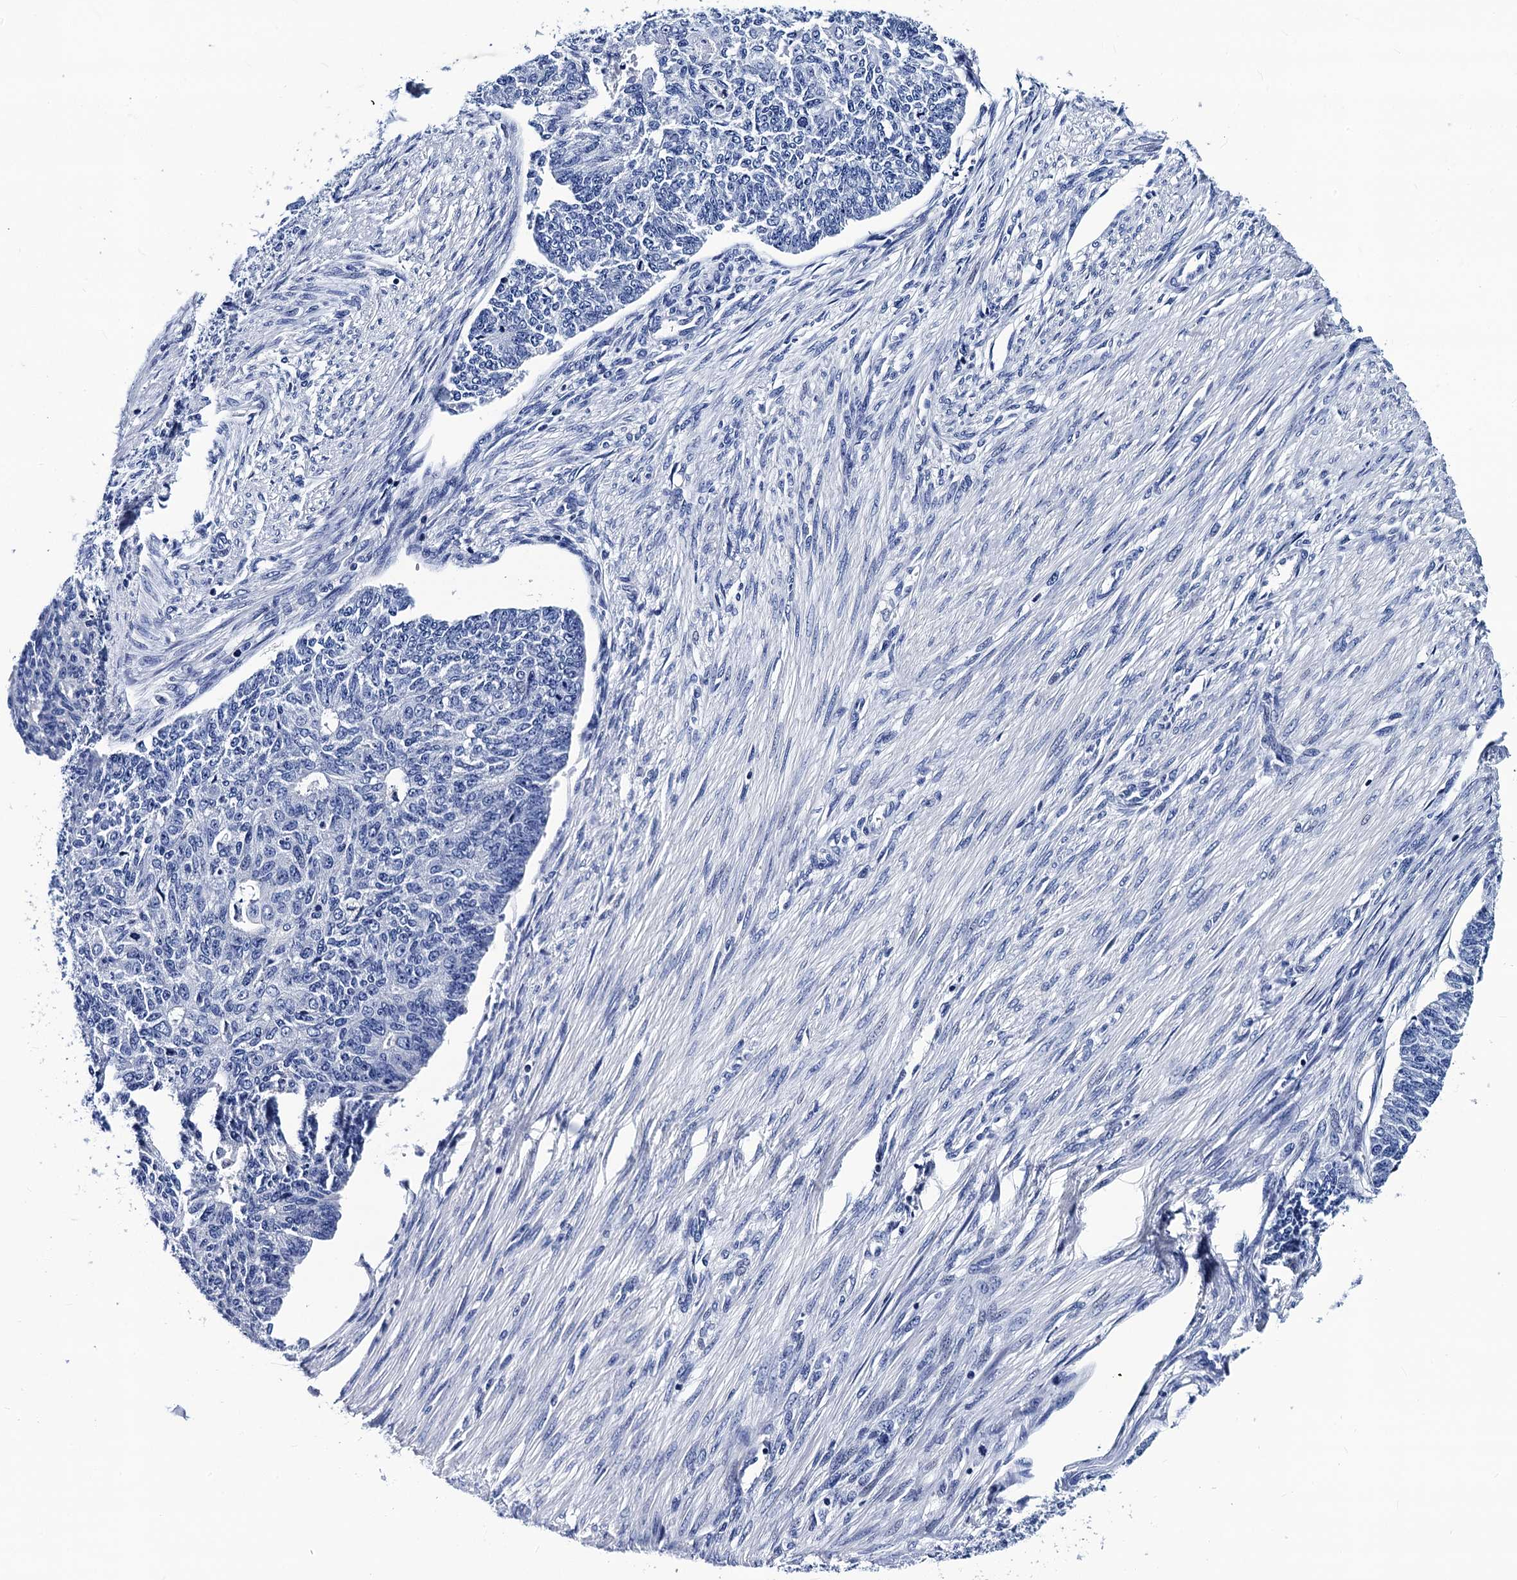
{"staining": {"intensity": "negative", "quantity": "none", "location": "none"}, "tissue": "endometrial cancer", "cell_type": "Tumor cells", "image_type": "cancer", "snomed": [{"axis": "morphology", "description": "Adenocarcinoma, NOS"}, {"axis": "topography", "description": "Endometrium"}], "caption": "High magnification brightfield microscopy of adenocarcinoma (endometrial) stained with DAB (brown) and counterstained with hematoxylin (blue): tumor cells show no significant expression.", "gene": "LRRC30", "patient": {"sex": "female", "age": 32}}